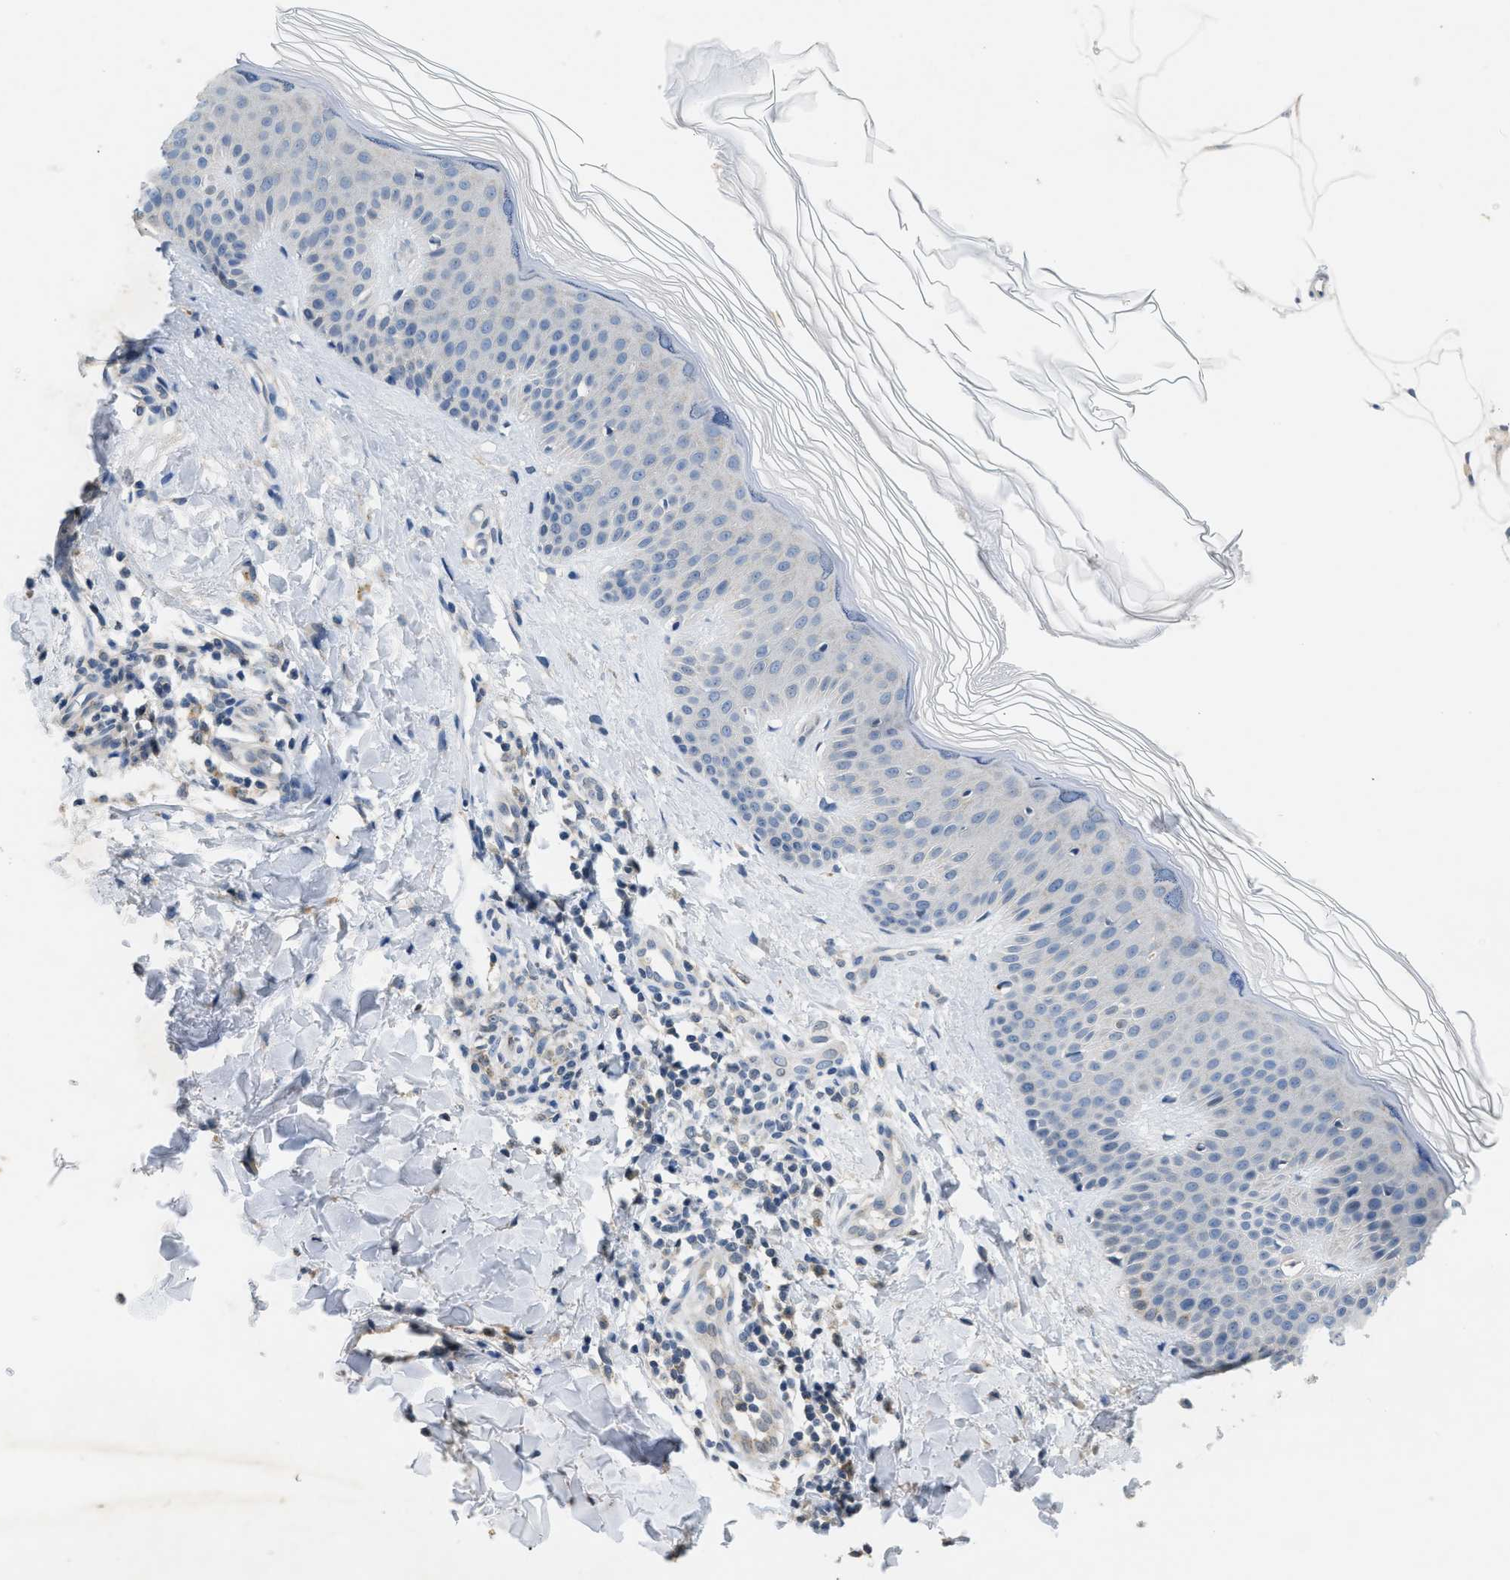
{"staining": {"intensity": "negative", "quantity": "none", "location": "none"}, "tissue": "skin", "cell_type": "Fibroblasts", "image_type": "normal", "snomed": [{"axis": "morphology", "description": "Normal tissue, NOS"}, {"axis": "morphology", "description": "Malignant melanoma, Metastatic site"}, {"axis": "topography", "description": "Skin"}], "caption": "Immunohistochemistry of unremarkable skin exhibits no expression in fibroblasts.", "gene": "TOMM34", "patient": {"sex": "male", "age": 41}}